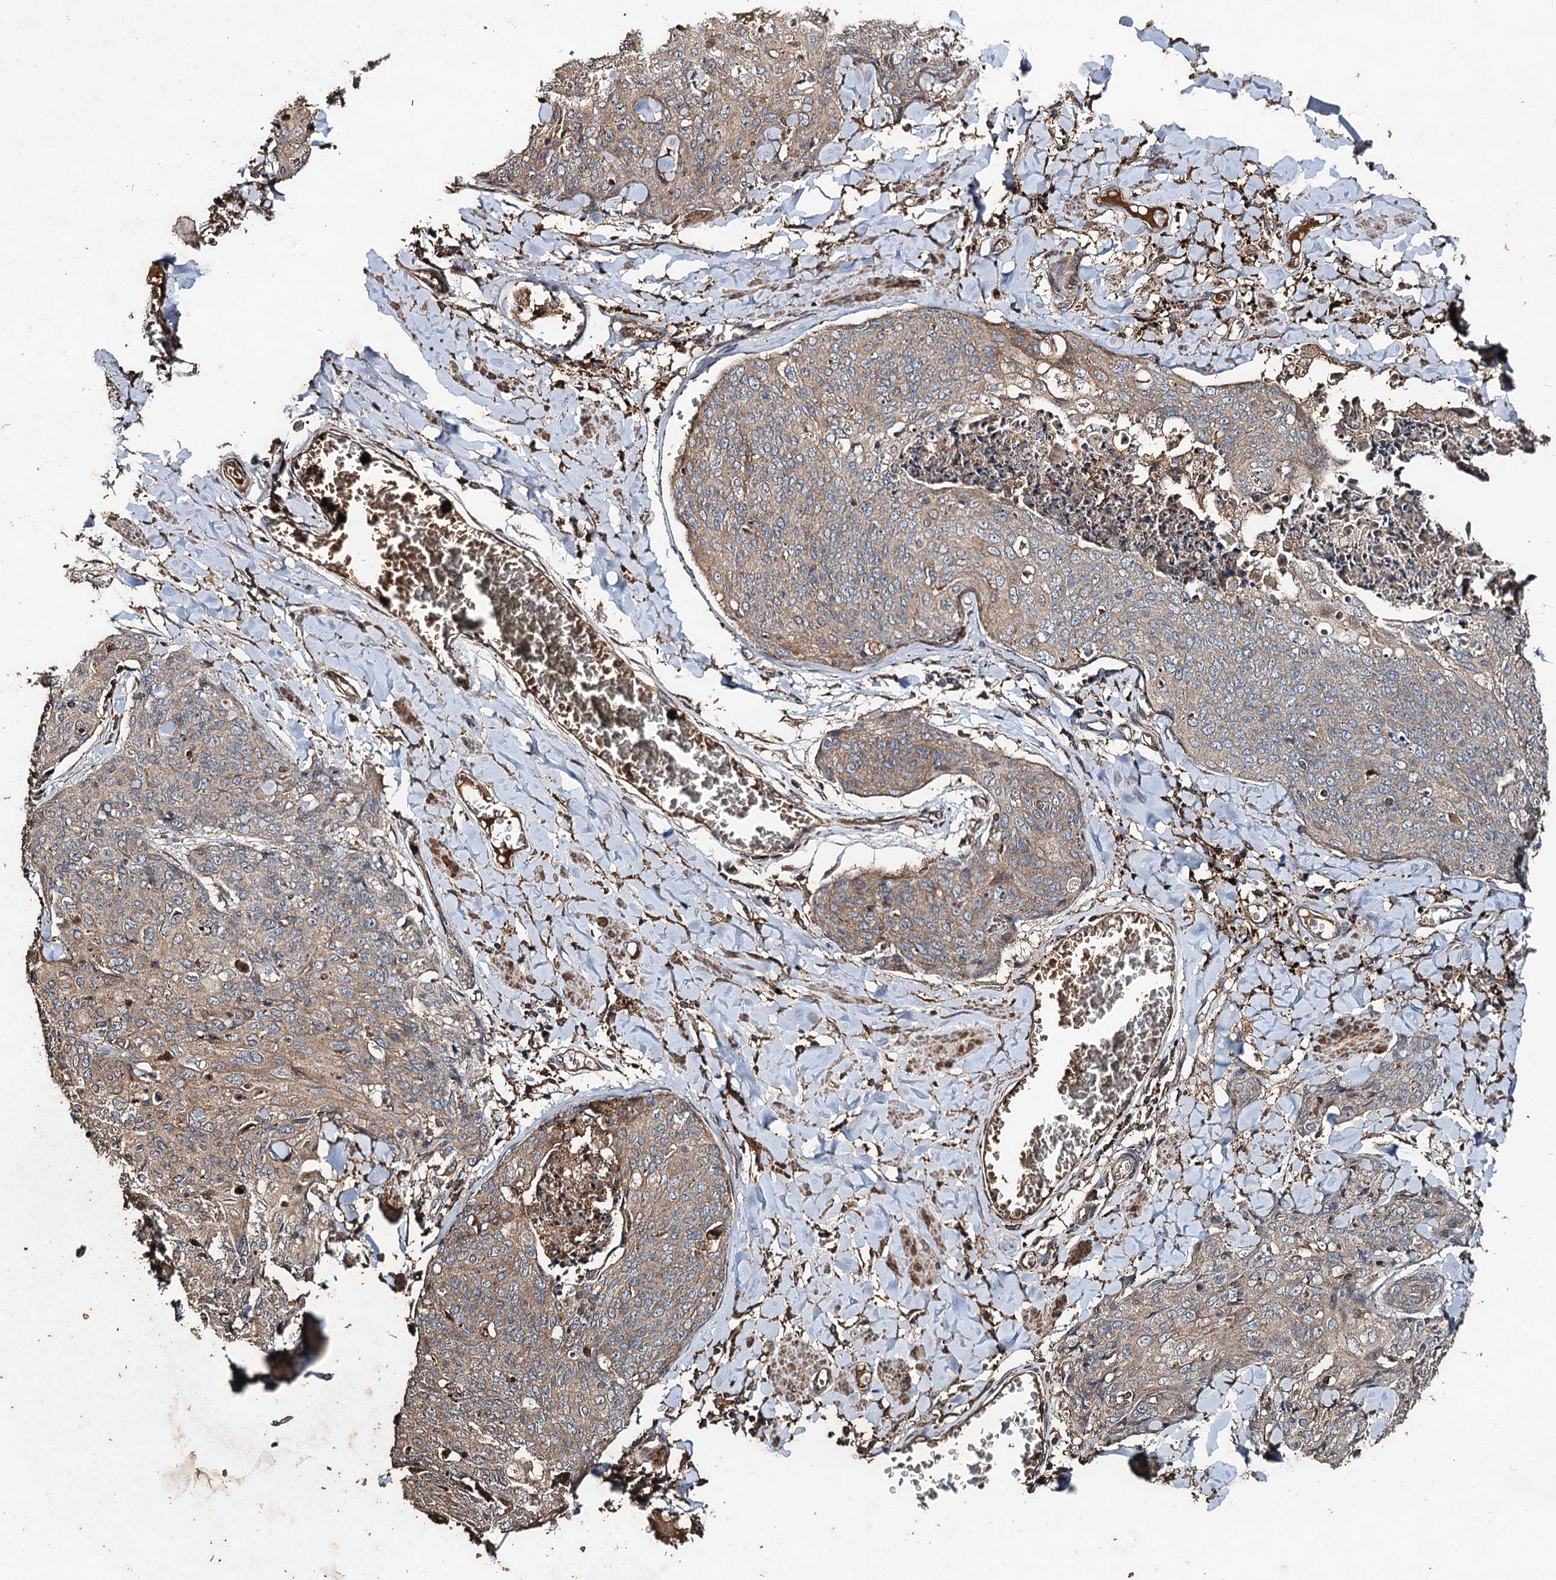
{"staining": {"intensity": "weak", "quantity": "<25%", "location": "cytoplasmic/membranous"}, "tissue": "skin cancer", "cell_type": "Tumor cells", "image_type": "cancer", "snomed": [{"axis": "morphology", "description": "Squamous cell carcinoma, NOS"}, {"axis": "topography", "description": "Skin"}, {"axis": "topography", "description": "Vulva"}], "caption": "There is no significant positivity in tumor cells of squamous cell carcinoma (skin).", "gene": "NOTCH2NLA", "patient": {"sex": "female", "age": 85}}